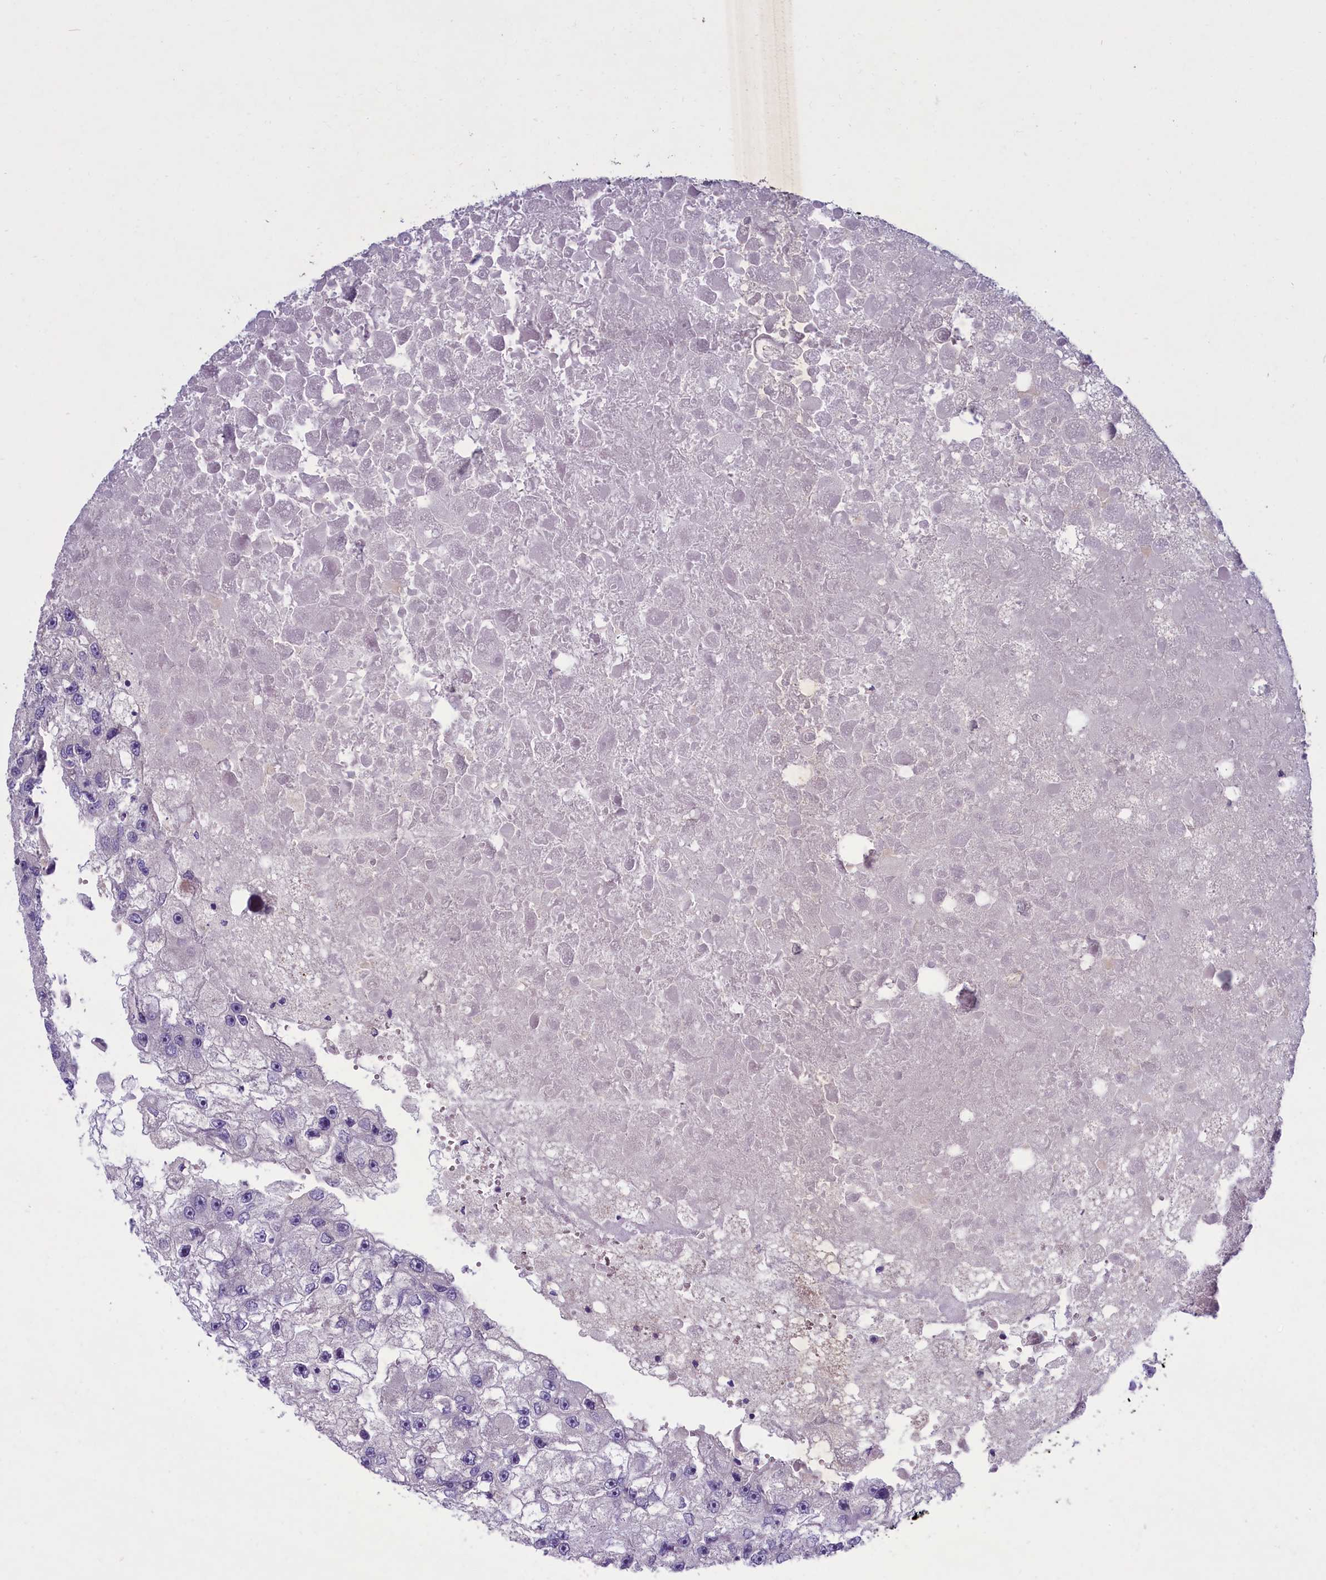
{"staining": {"intensity": "negative", "quantity": "none", "location": "none"}, "tissue": "renal cancer", "cell_type": "Tumor cells", "image_type": "cancer", "snomed": [{"axis": "morphology", "description": "Adenocarcinoma, NOS"}, {"axis": "topography", "description": "Kidney"}], "caption": "The micrograph displays no staining of tumor cells in renal cancer.", "gene": "ENPP6", "patient": {"sex": "male", "age": 63}}